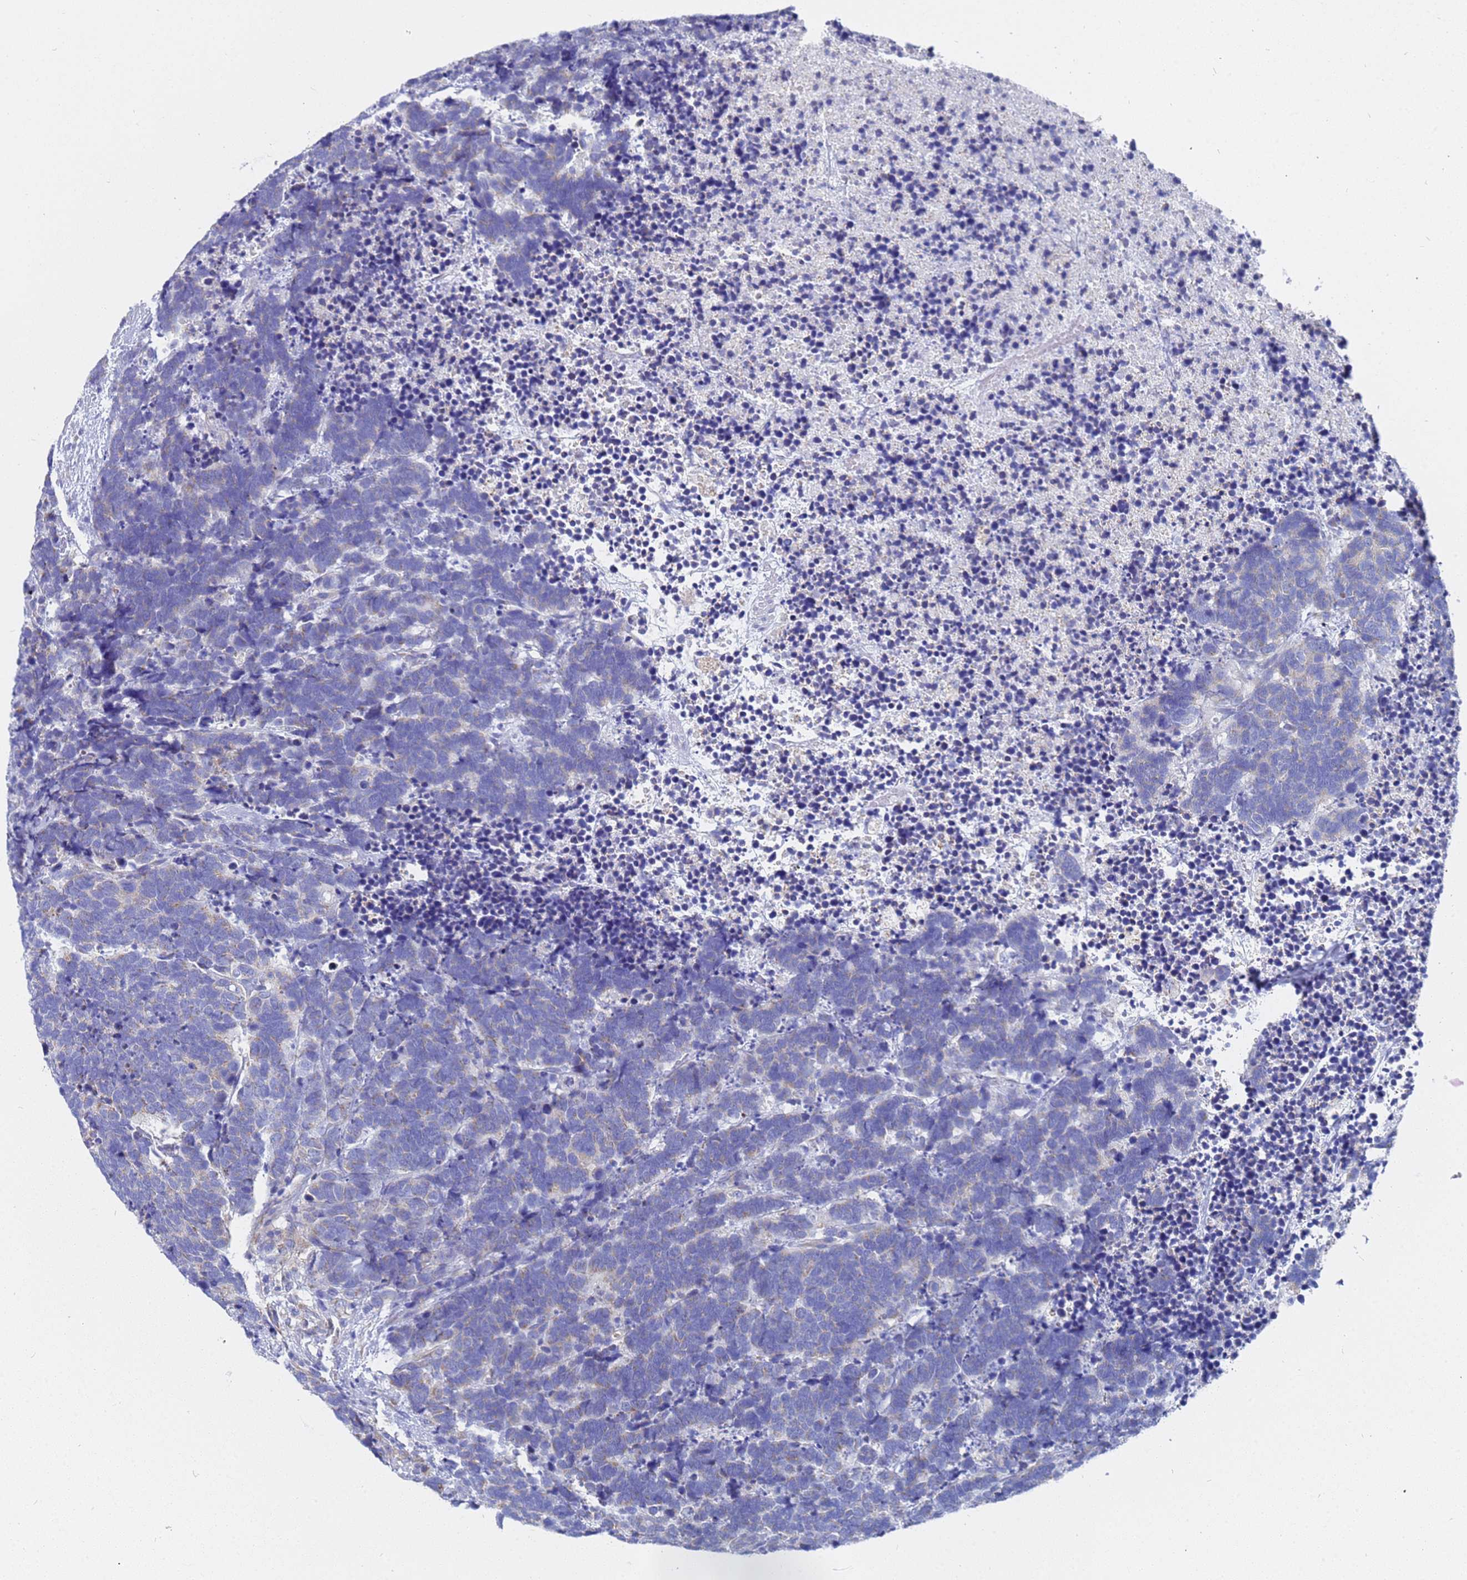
{"staining": {"intensity": "weak", "quantity": "<25%", "location": "cytoplasmic/membranous"}, "tissue": "carcinoid", "cell_type": "Tumor cells", "image_type": "cancer", "snomed": [{"axis": "morphology", "description": "Carcinoma, NOS"}, {"axis": "morphology", "description": "Carcinoid, malignant, NOS"}, {"axis": "topography", "description": "Urinary bladder"}], "caption": "Carcinoma was stained to show a protein in brown. There is no significant expression in tumor cells. The staining is performed using DAB brown chromogen with nuclei counter-stained in using hematoxylin.", "gene": "TM4SF4", "patient": {"sex": "male", "age": 57}}